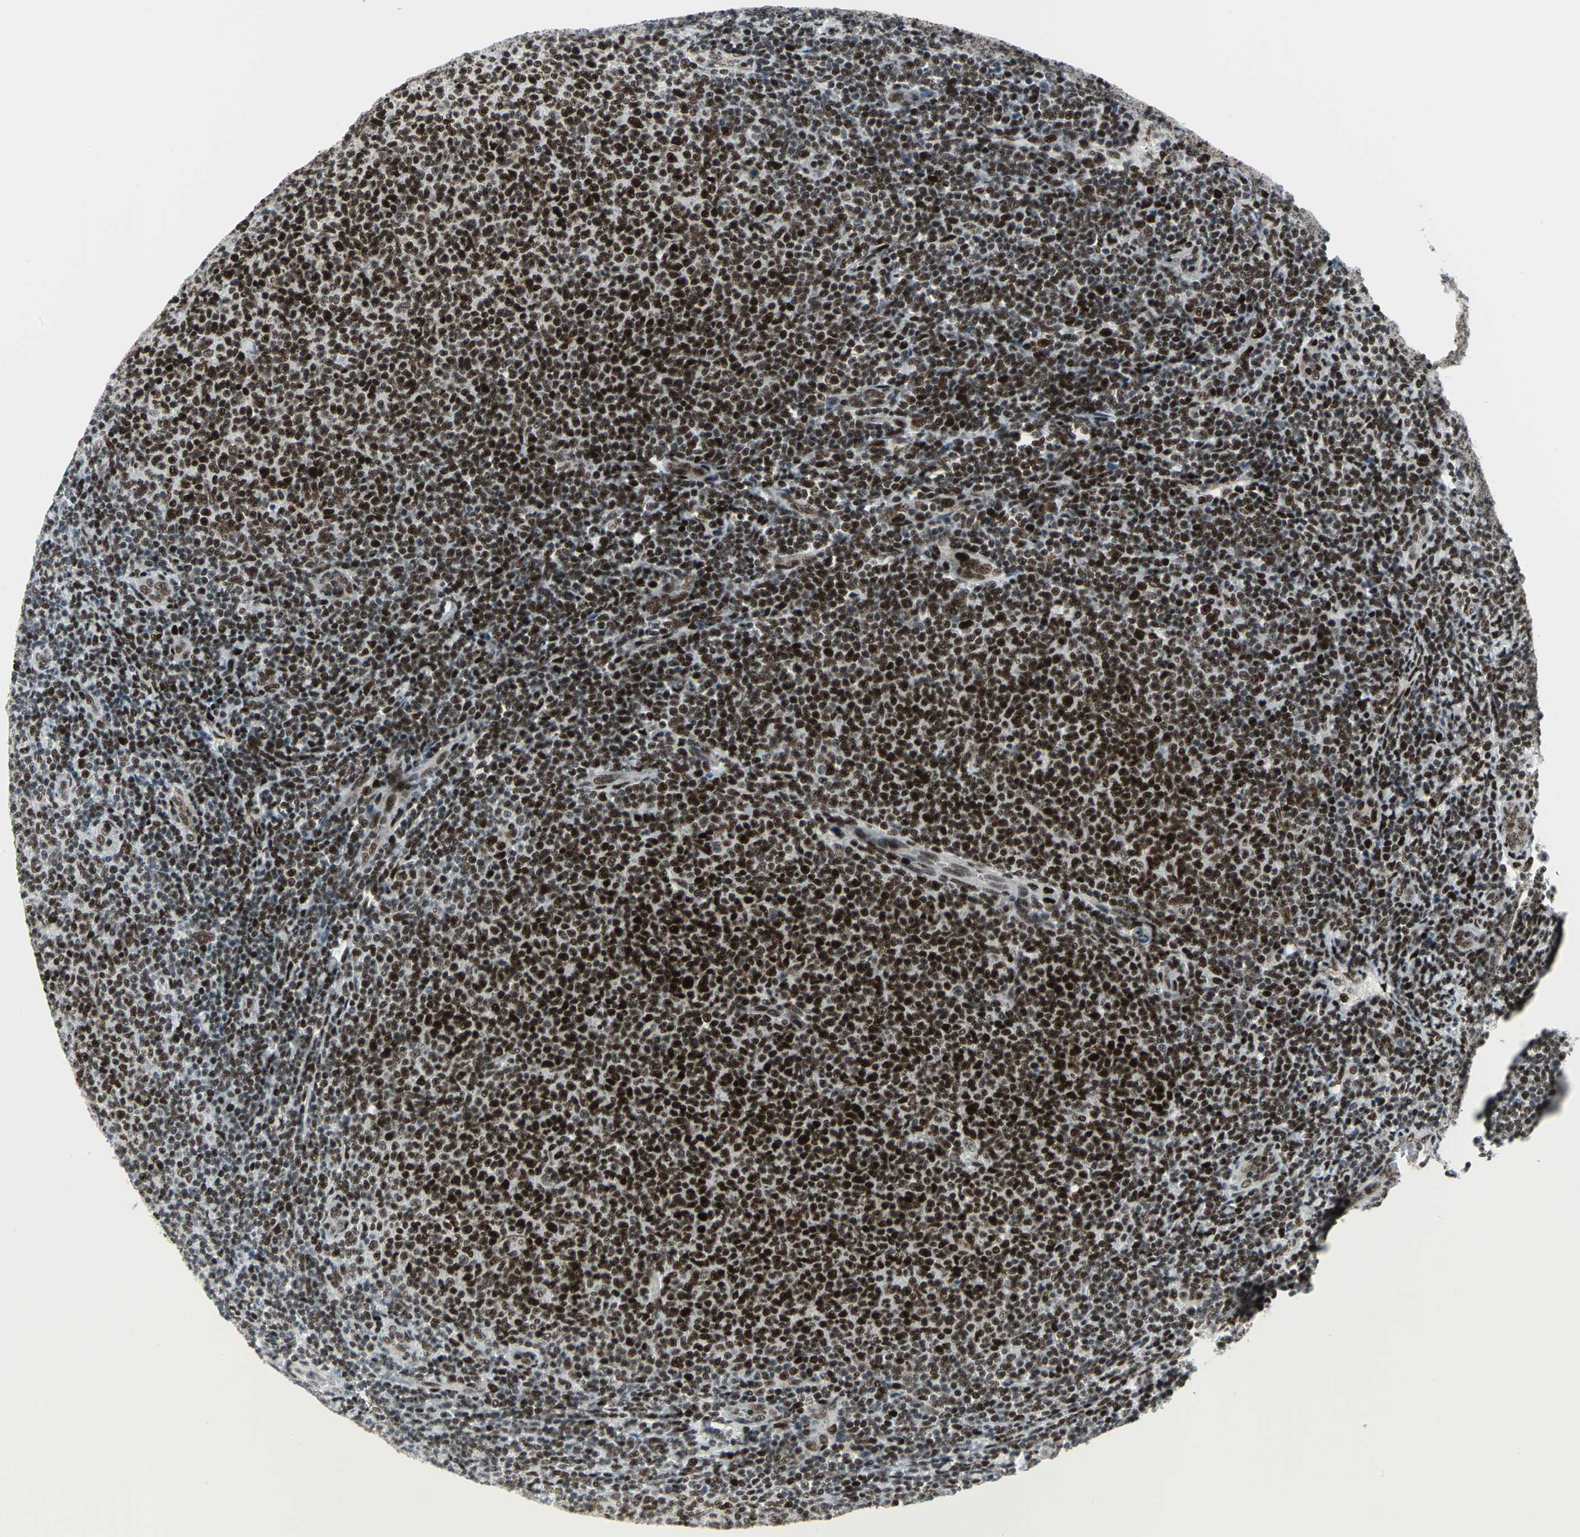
{"staining": {"intensity": "strong", "quantity": ">75%", "location": "nuclear"}, "tissue": "lymphoma", "cell_type": "Tumor cells", "image_type": "cancer", "snomed": [{"axis": "morphology", "description": "Malignant lymphoma, non-Hodgkin's type, Low grade"}, {"axis": "topography", "description": "Lymph node"}], "caption": "High-power microscopy captured an IHC micrograph of lymphoma, revealing strong nuclear expression in approximately >75% of tumor cells.", "gene": "SMARCA4", "patient": {"sex": "male", "age": 66}}